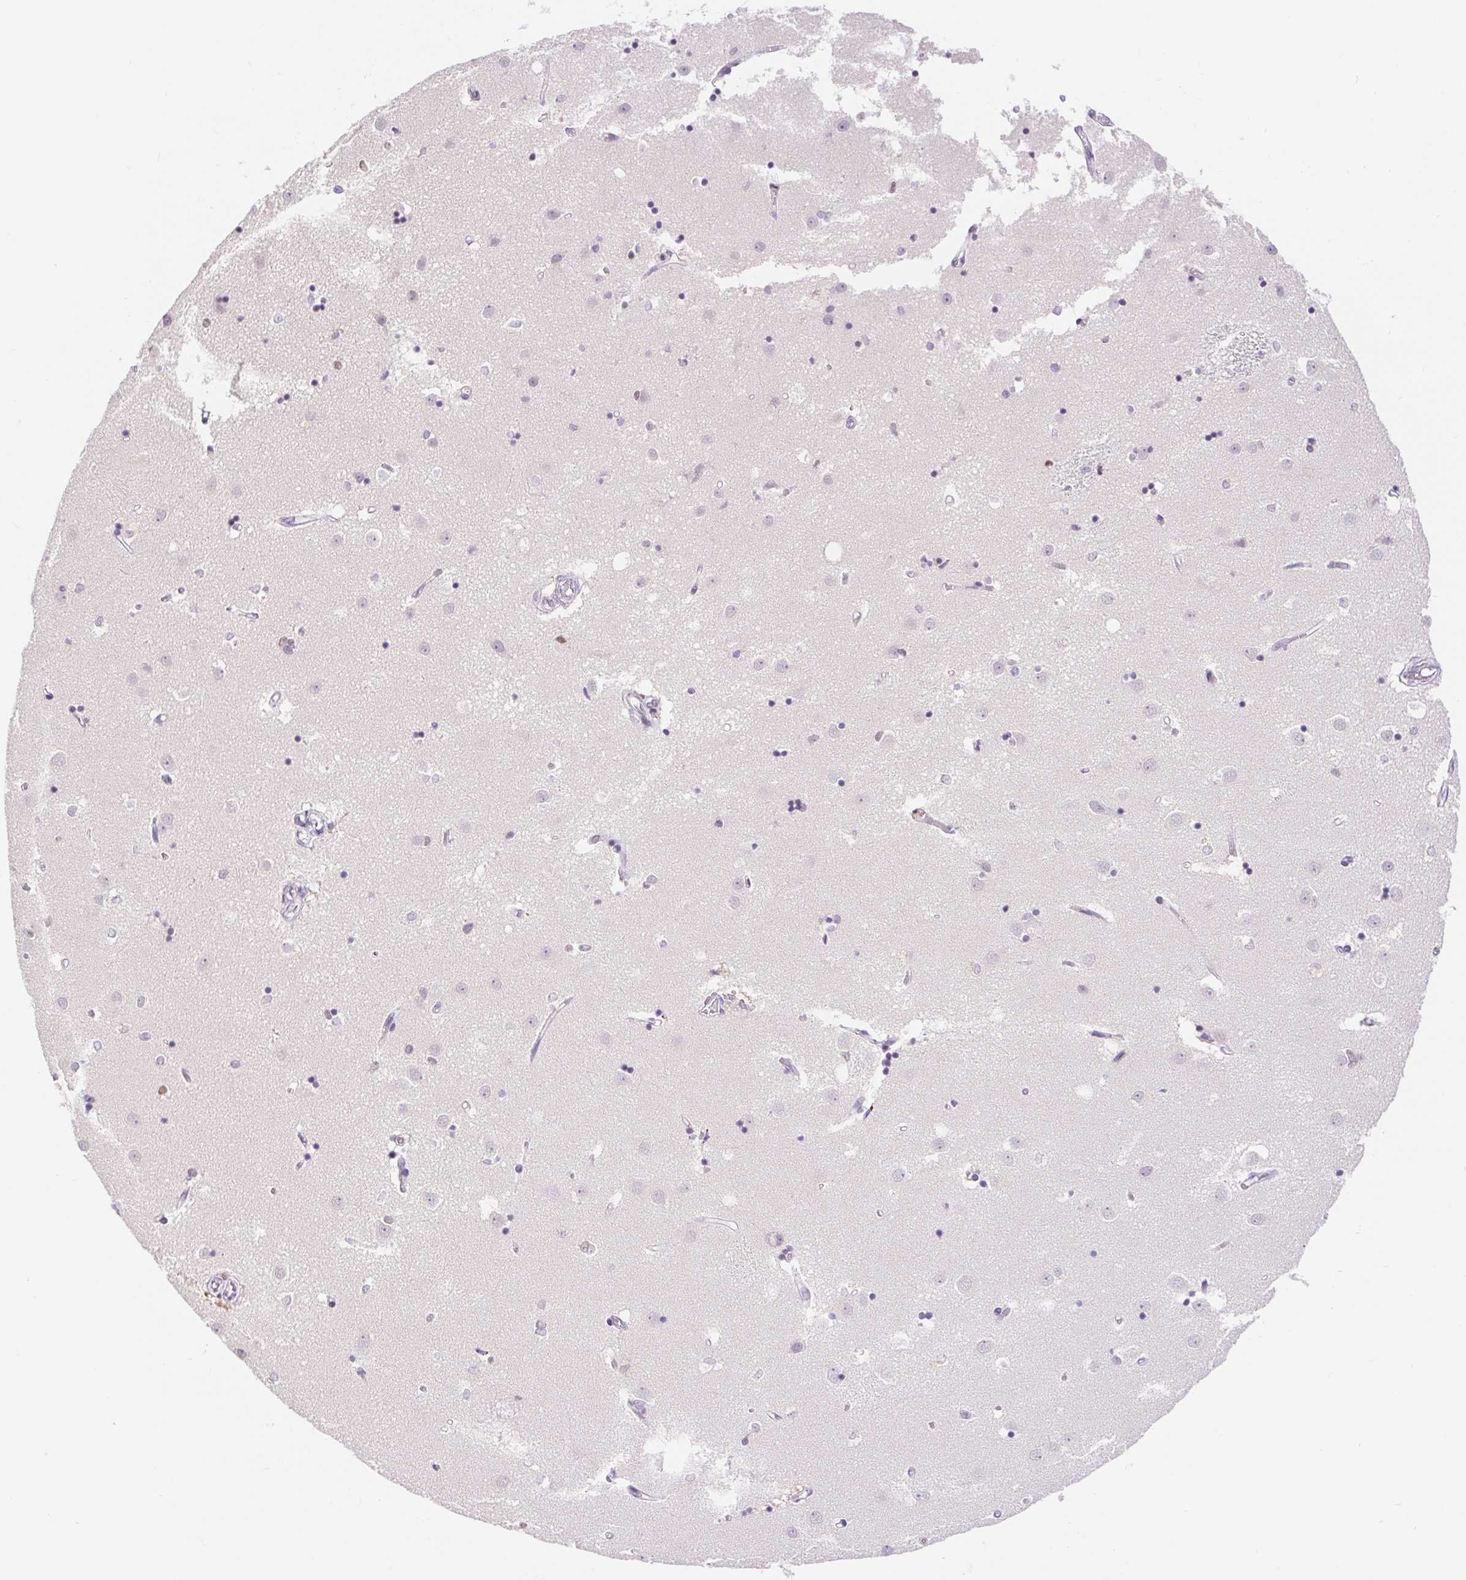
{"staining": {"intensity": "negative", "quantity": "none", "location": "none"}, "tissue": "caudate", "cell_type": "Glial cells", "image_type": "normal", "snomed": [{"axis": "morphology", "description": "Normal tissue, NOS"}, {"axis": "topography", "description": "Lateral ventricle wall"}], "caption": "The immunohistochemistry (IHC) image has no significant staining in glial cells of caudate.", "gene": "CAND1", "patient": {"sex": "male", "age": 54}}